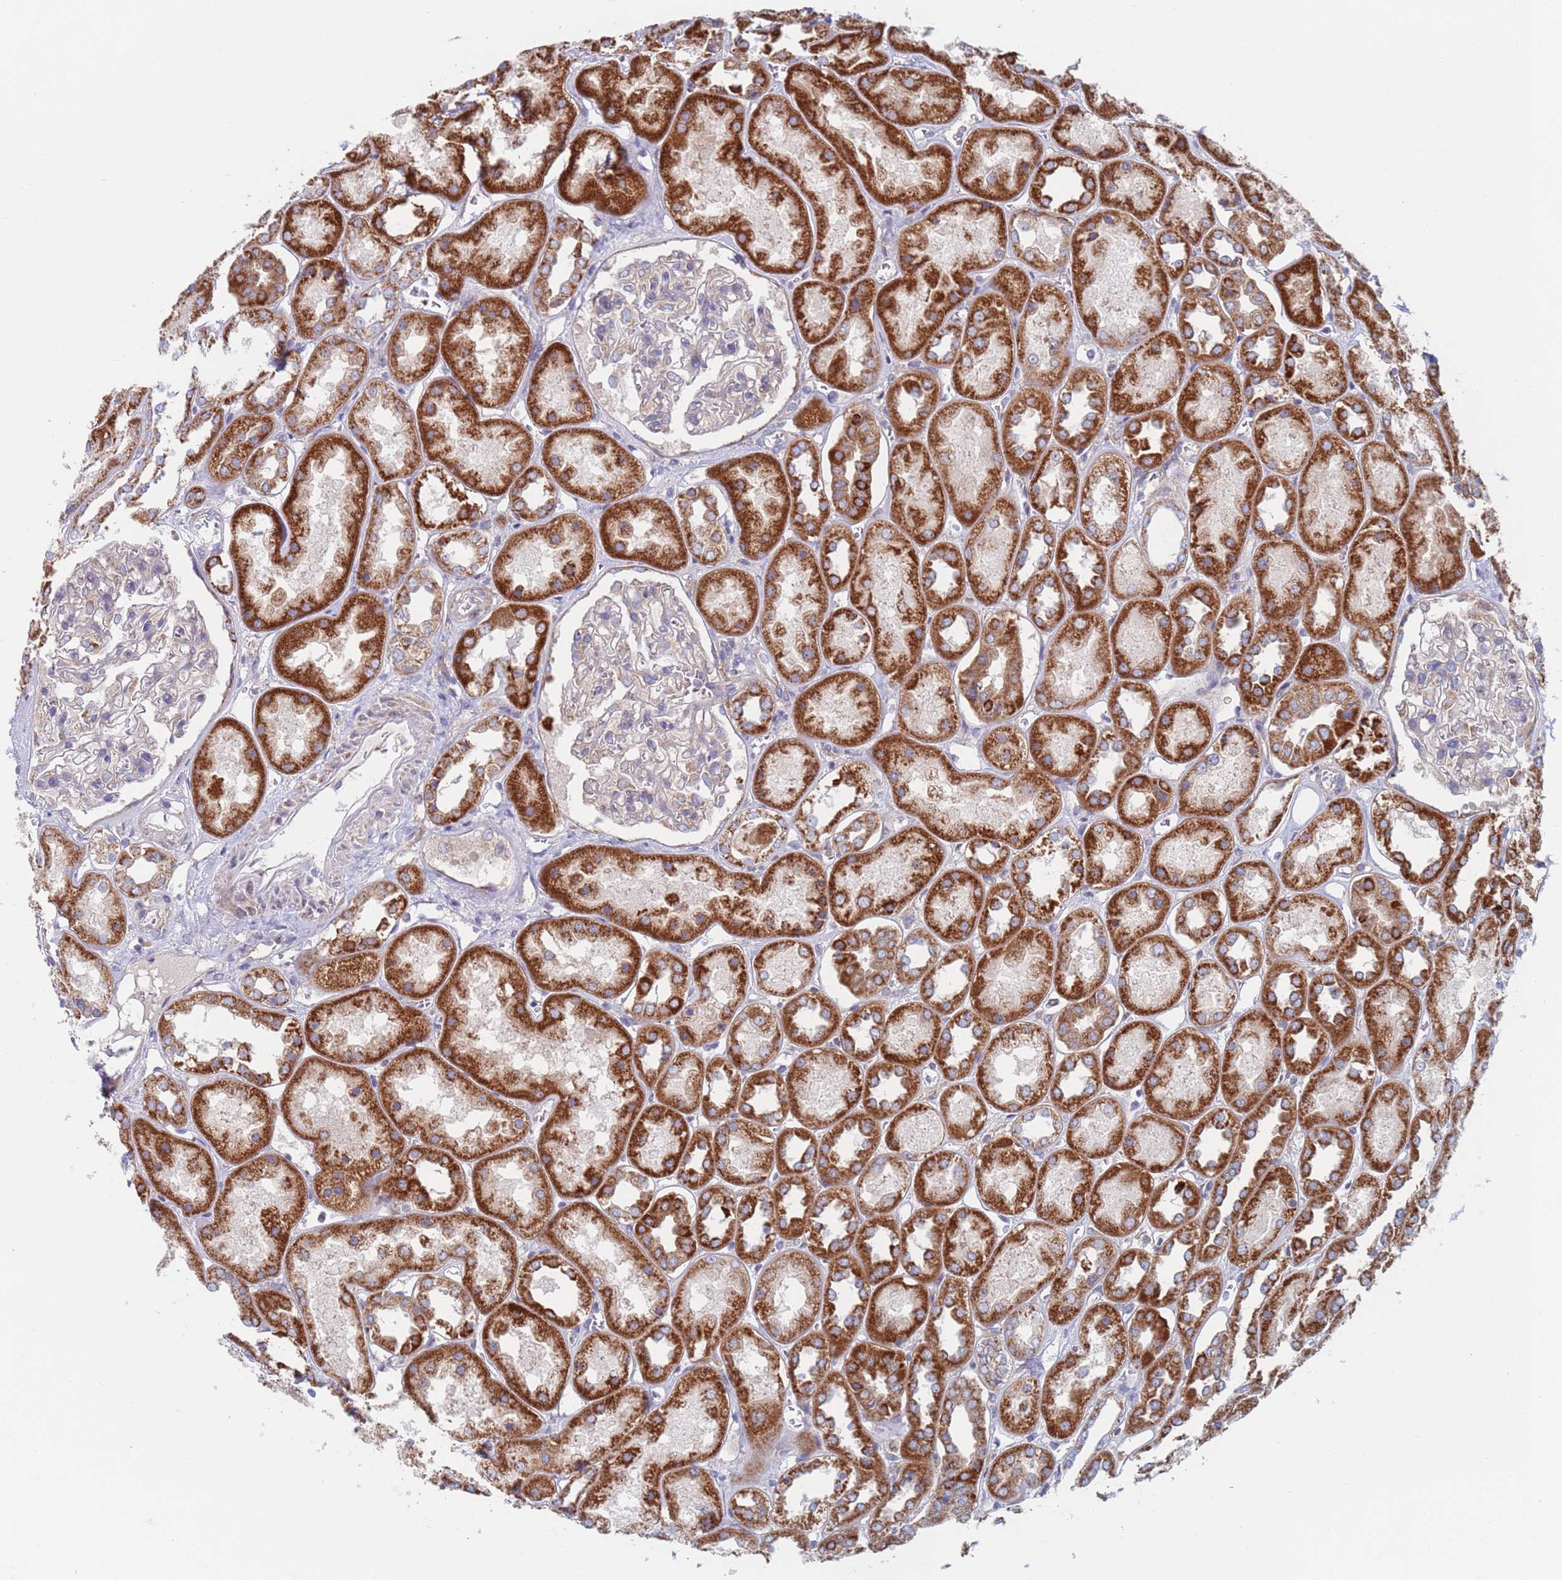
{"staining": {"intensity": "negative", "quantity": "none", "location": "none"}, "tissue": "kidney", "cell_type": "Cells in glomeruli", "image_type": "normal", "snomed": [{"axis": "morphology", "description": "Normal tissue, NOS"}, {"axis": "topography", "description": "Kidney"}], "caption": "This micrograph is of unremarkable kidney stained with immunohistochemistry (IHC) to label a protein in brown with the nuclei are counter-stained blue. There is no staining in cells in glomeruli.", "gene": "CHCHD6", "patient": {"sex": "male", "age": 70}}